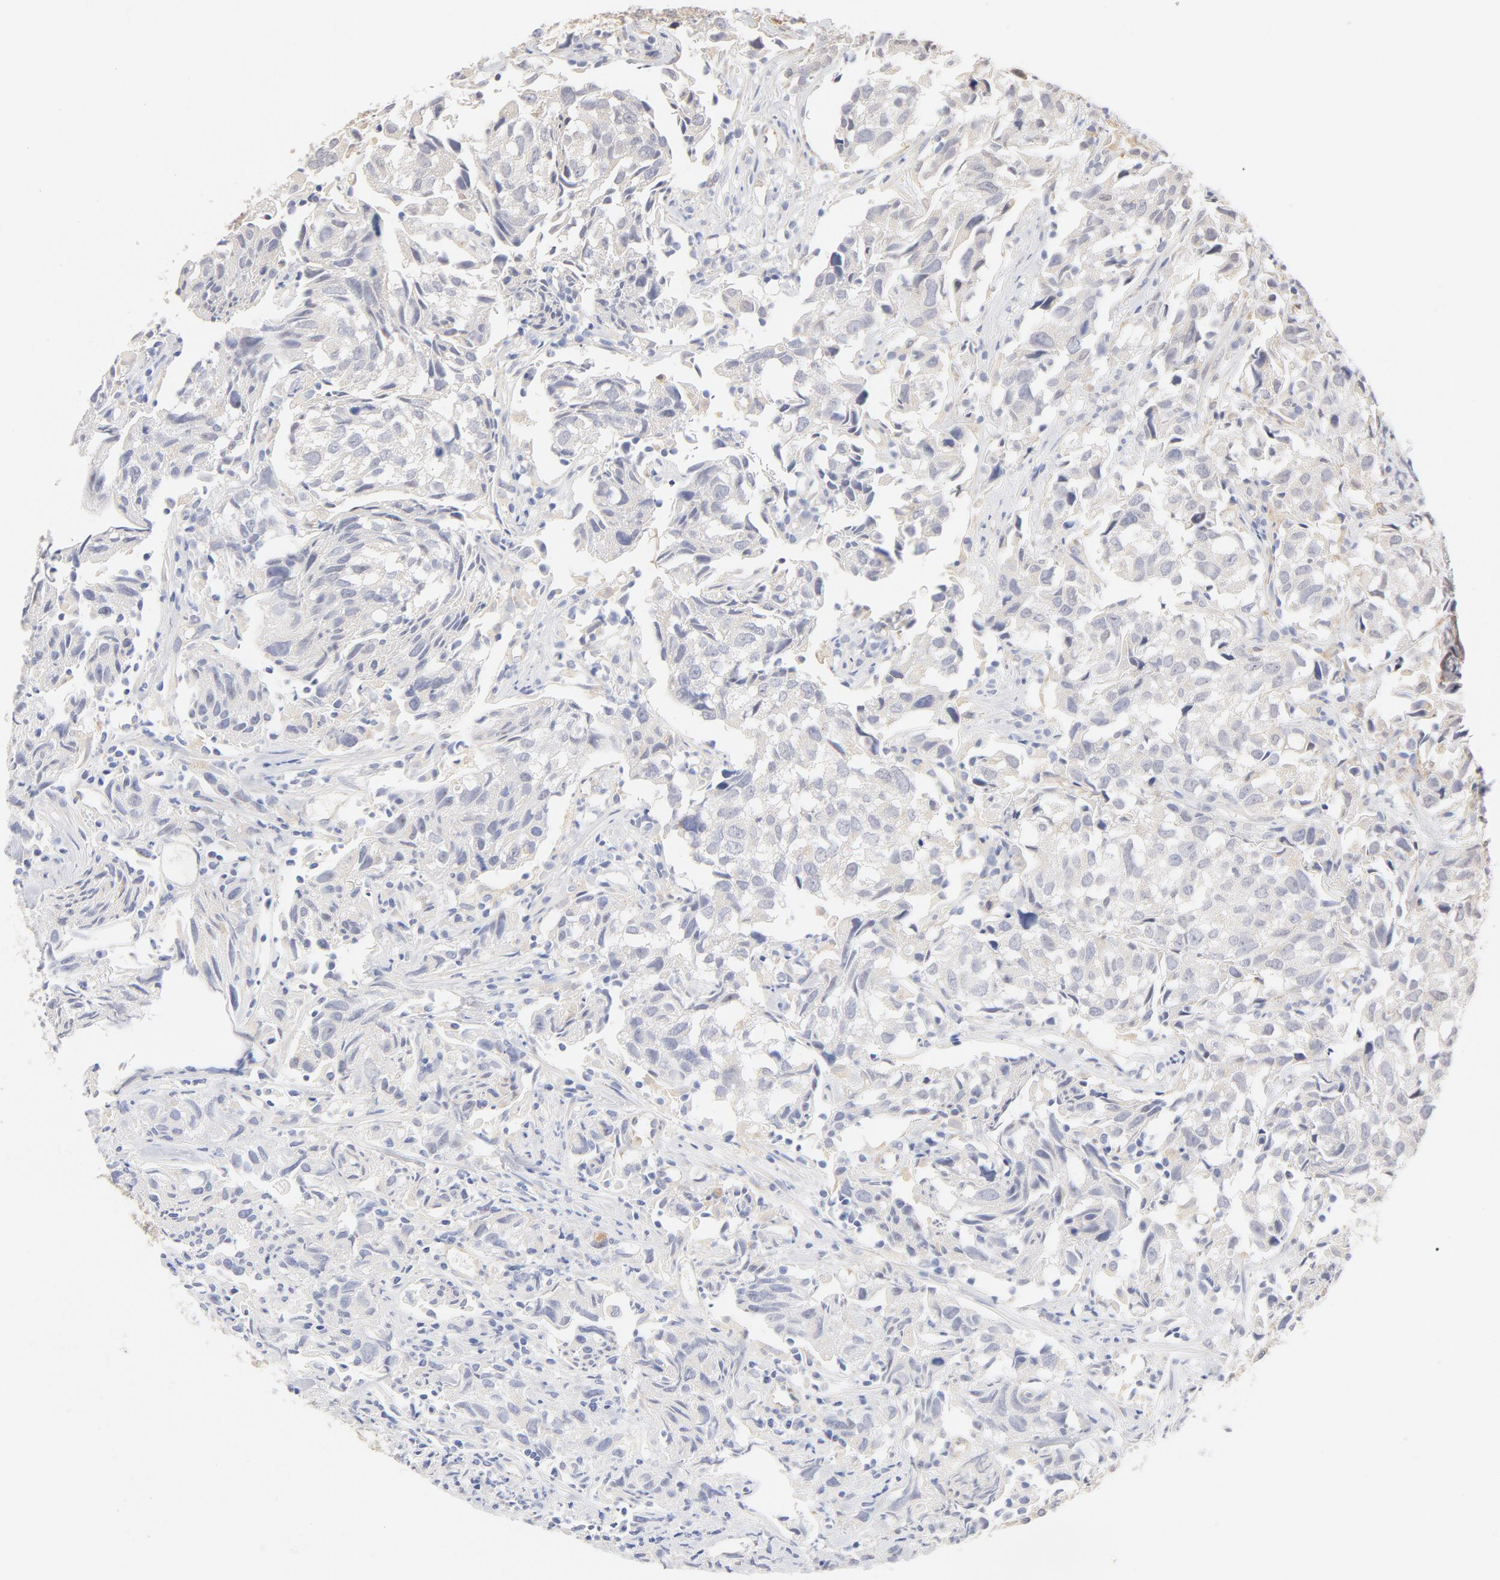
{"staining": {"intensity": "weak", "quantity": ">75%", "location": "cytoplasmic/membranous"}, "tissue": "urothelial cancer", "cell_type": "Tumor cells", "image_type": "cancer", "snomed": [{"axis": "morphology", "description": "Urothelial carcinoma, High grade"}, {"axis": "topography", "description": "Urinary bladder"}], "caption": "Tumor cells display weak cytoplasmic/membranous positivity in about >75% of cells in urothelial cancer.", "gene": "MTERF2", "patient": {"sex": "female", "age": 75}}